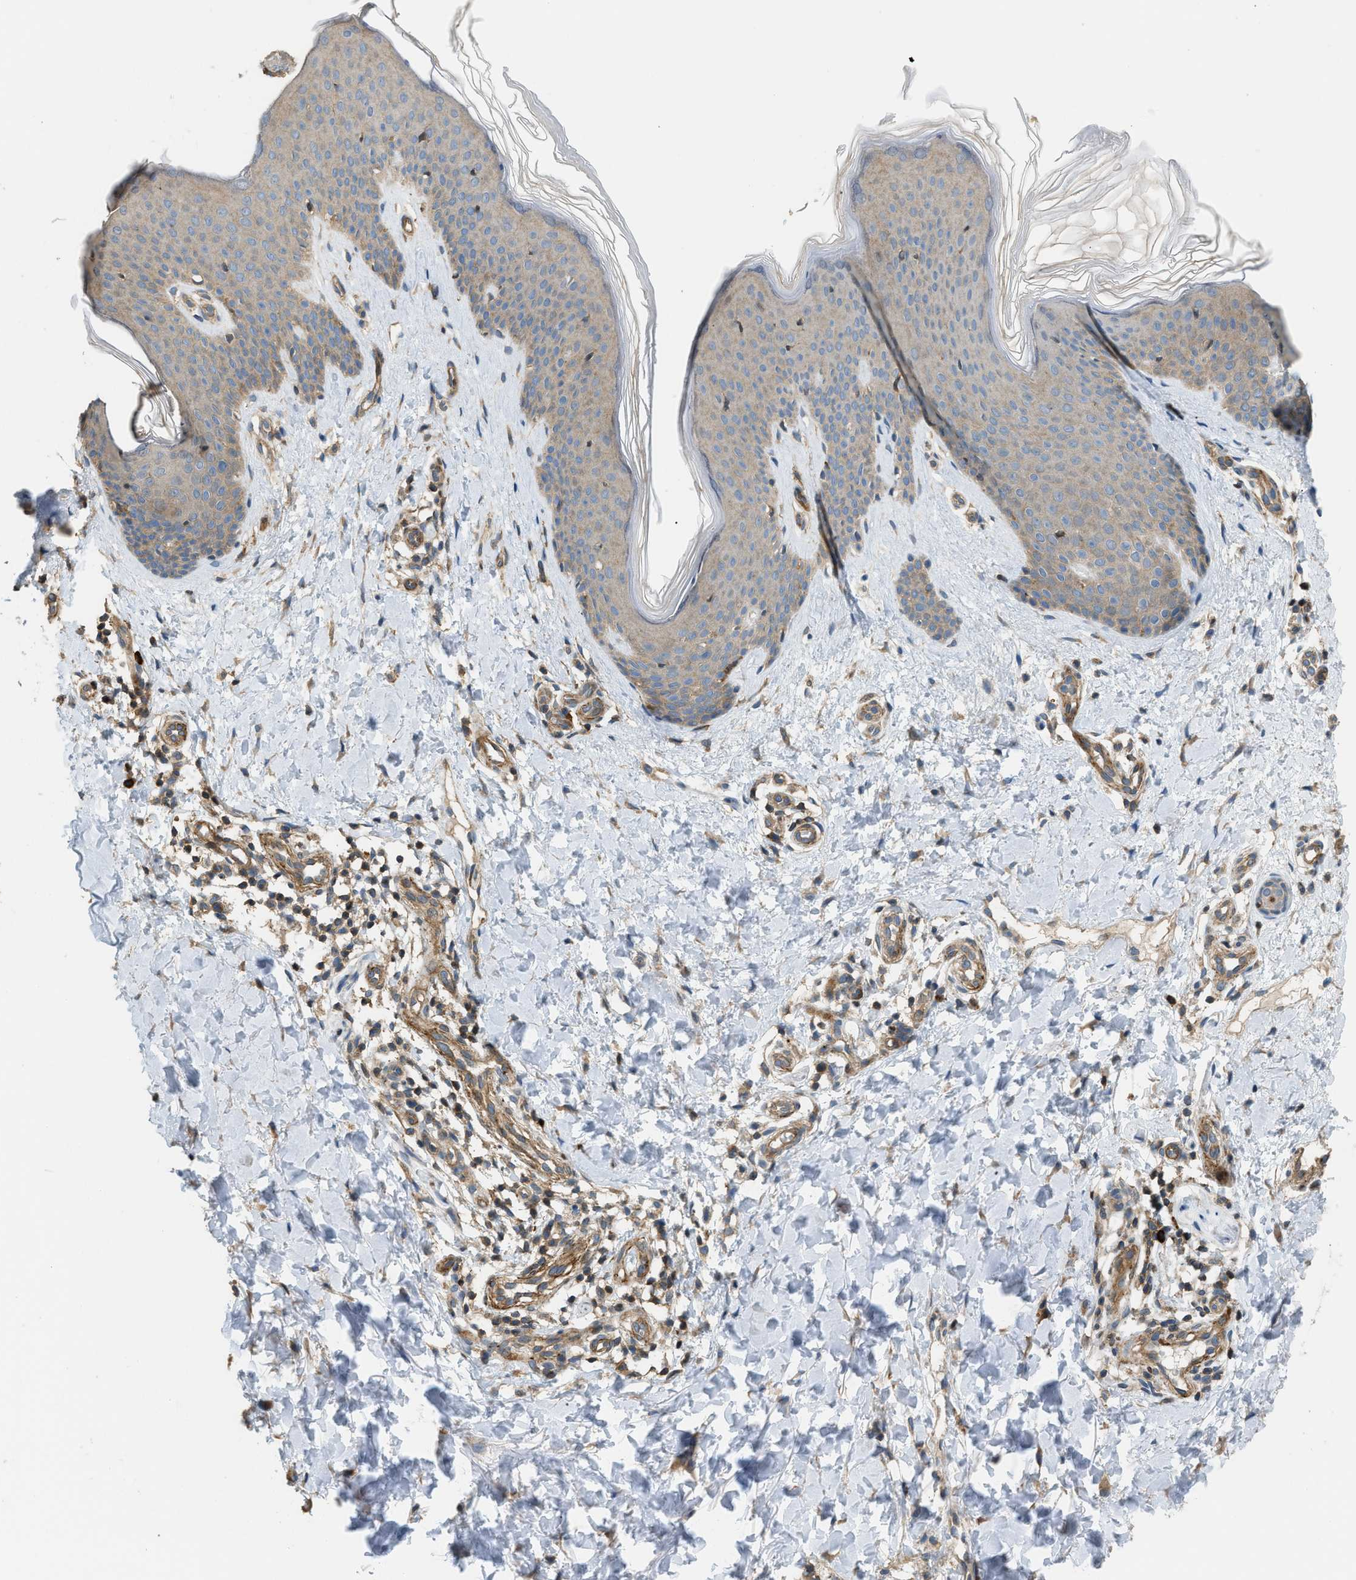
{"staining": {"intensity": "moderate", "quantity": ">75%", "location": "cytoplasmic/membranous"}, "tissue": "skin", "cell_type": "Fibroblasts", "image_type": "normal", "snomed": [{"axis": "morphology", "description": "Normal tissue, NOS"}, {"axis": "topography", "description": "Skin"}], "caption": "Immunohistochemical staining of benign skin exhibits >75% levels of moderate cytoplasmic/membranous protein positivity in approximately >75% of fibroblasts. Immunohistochemistry stains the protein in brown and the nuclei are stained blue.", "gene": "BTN3A2", "patient": {"sex": "male", "age": 41}}